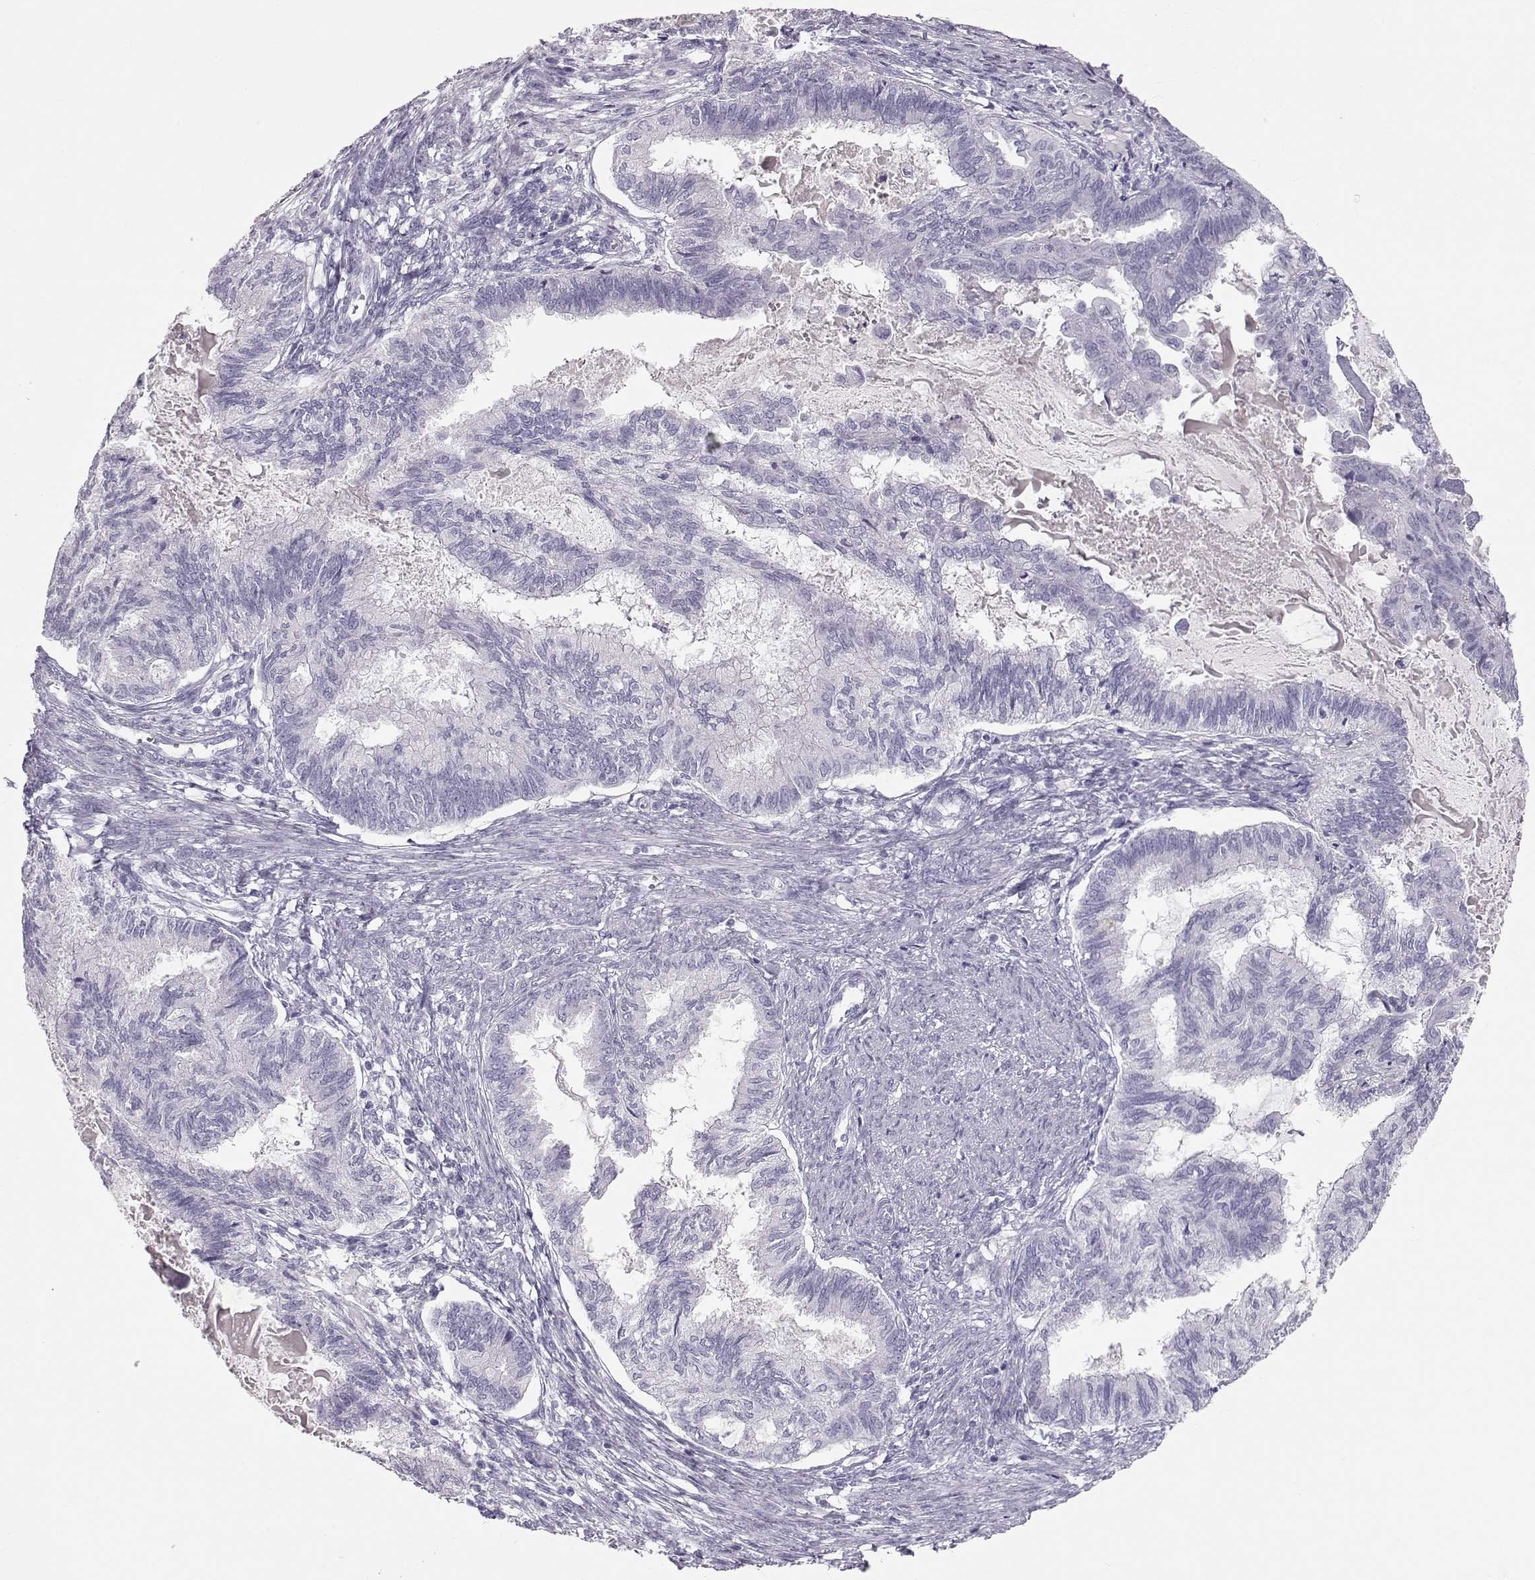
{"staining": {"intensity": "negative", "quantity": "none", "location": "none"}, "tissue": "endometrial cancer", "cell_type": "Tumor cells", "image_type": "cancer", "snomed": [{"axis": "morphology", "description": "Adenocarcinoma, NOS"}, {"axis": "topography", "description": "Endometrium"}], "caption": "A high-resolution photomicrograph shows IHC staining of endometrial cancer (adenocarcinoma), which reveals no significant staining in tumor cells.", "gene": "MIP", "patient": {"sex": "female", "age": 86}}